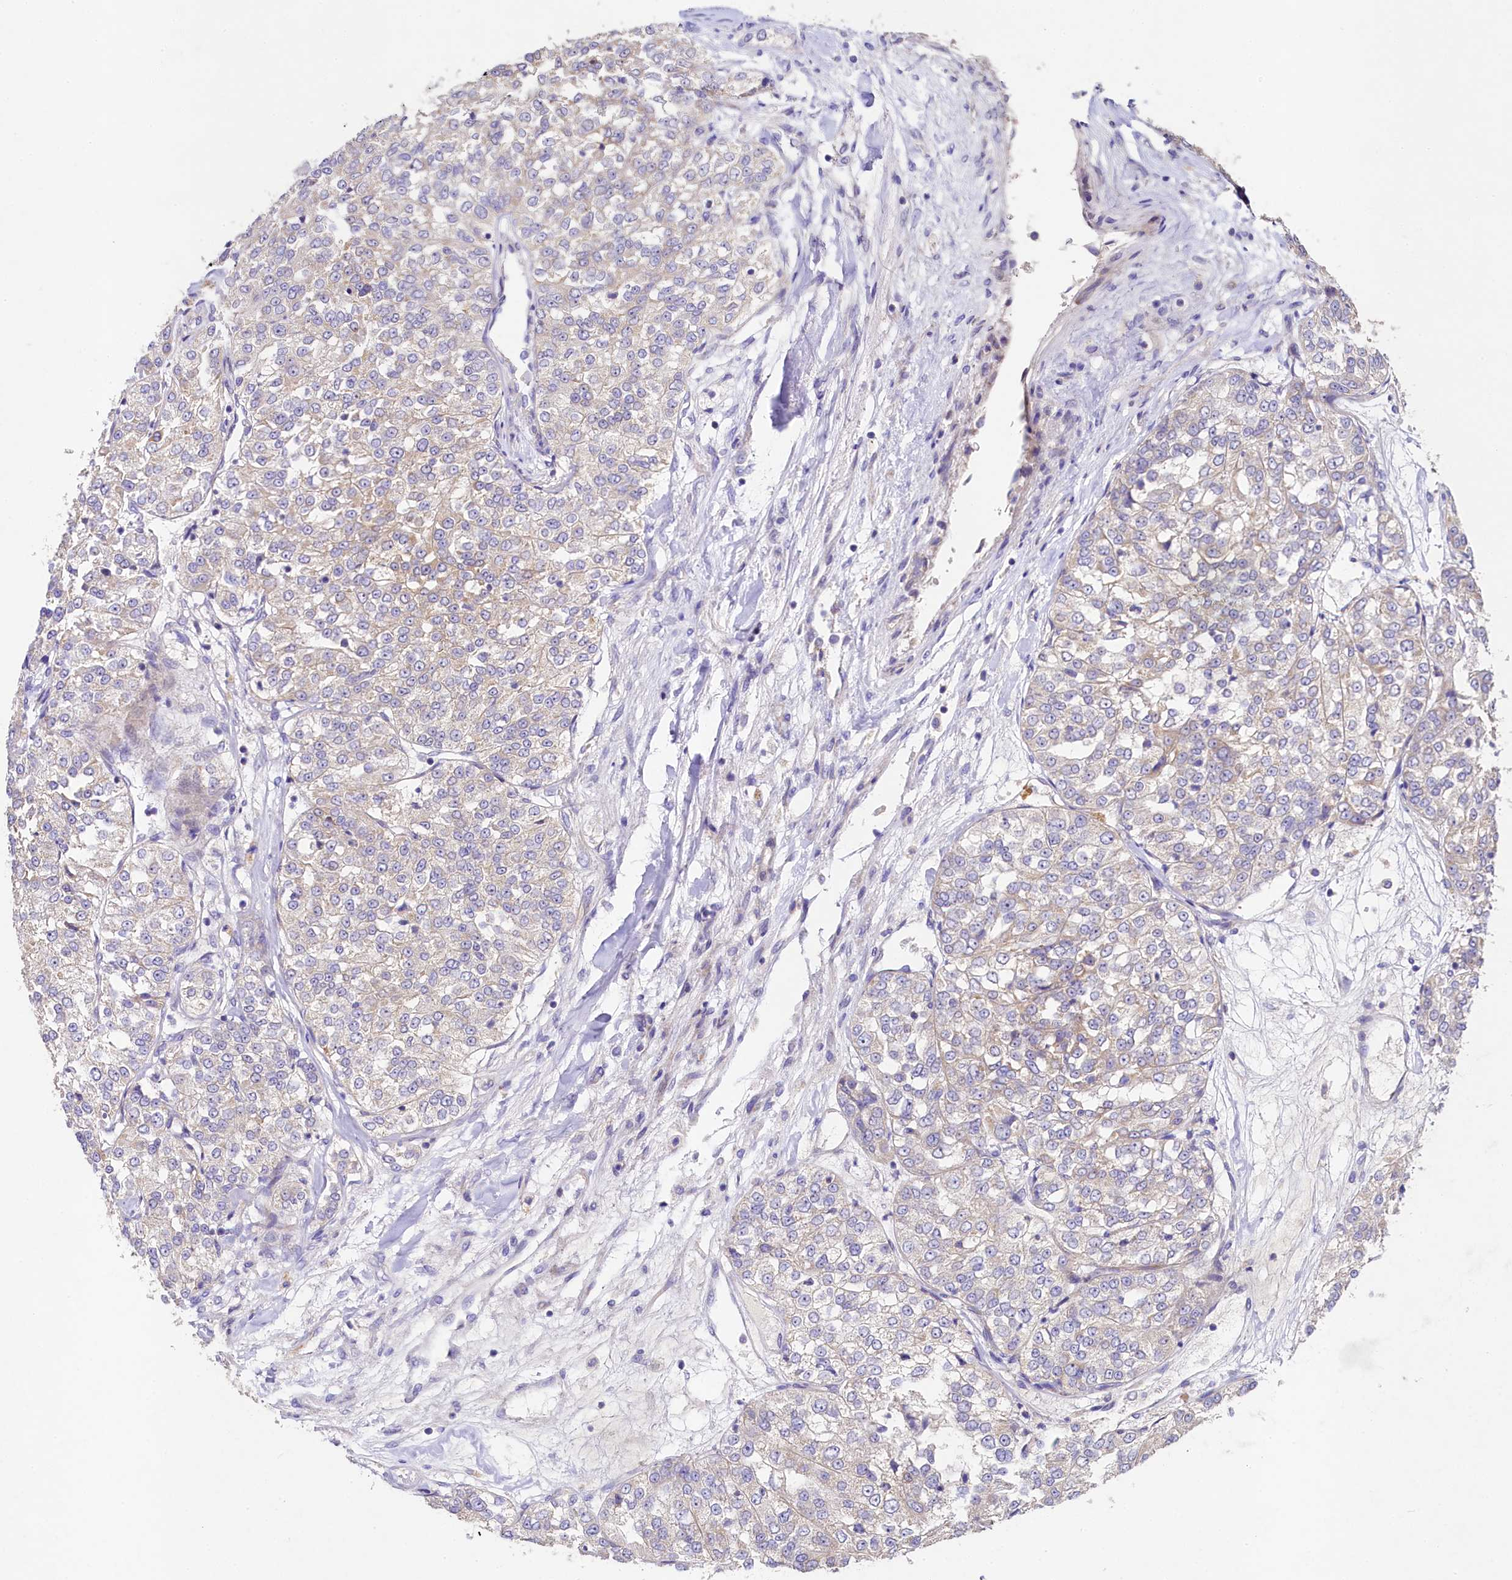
{"staining": {"intensity": "weak", "quantity": "25%-75%", "location": "cytoplasmic/membranous"}, "tissue": "renal cancer", "cell_type": "Tumor cells", "image_type": "cancer", "snomed": [{"axis": "morphology", "description": "Adenocarcinoma, NOS"}, {"axis": "topography", "description": "Kidney"}], "caption": "This is an image of immunohistochemistry (IHC) staining of adenocarcinoma (renal), which shows weak positivity in the cytoplasmic/membranous of tumor cells.", "gene": "FXYD6", "patient": {"sex": "female", "age": 63}}